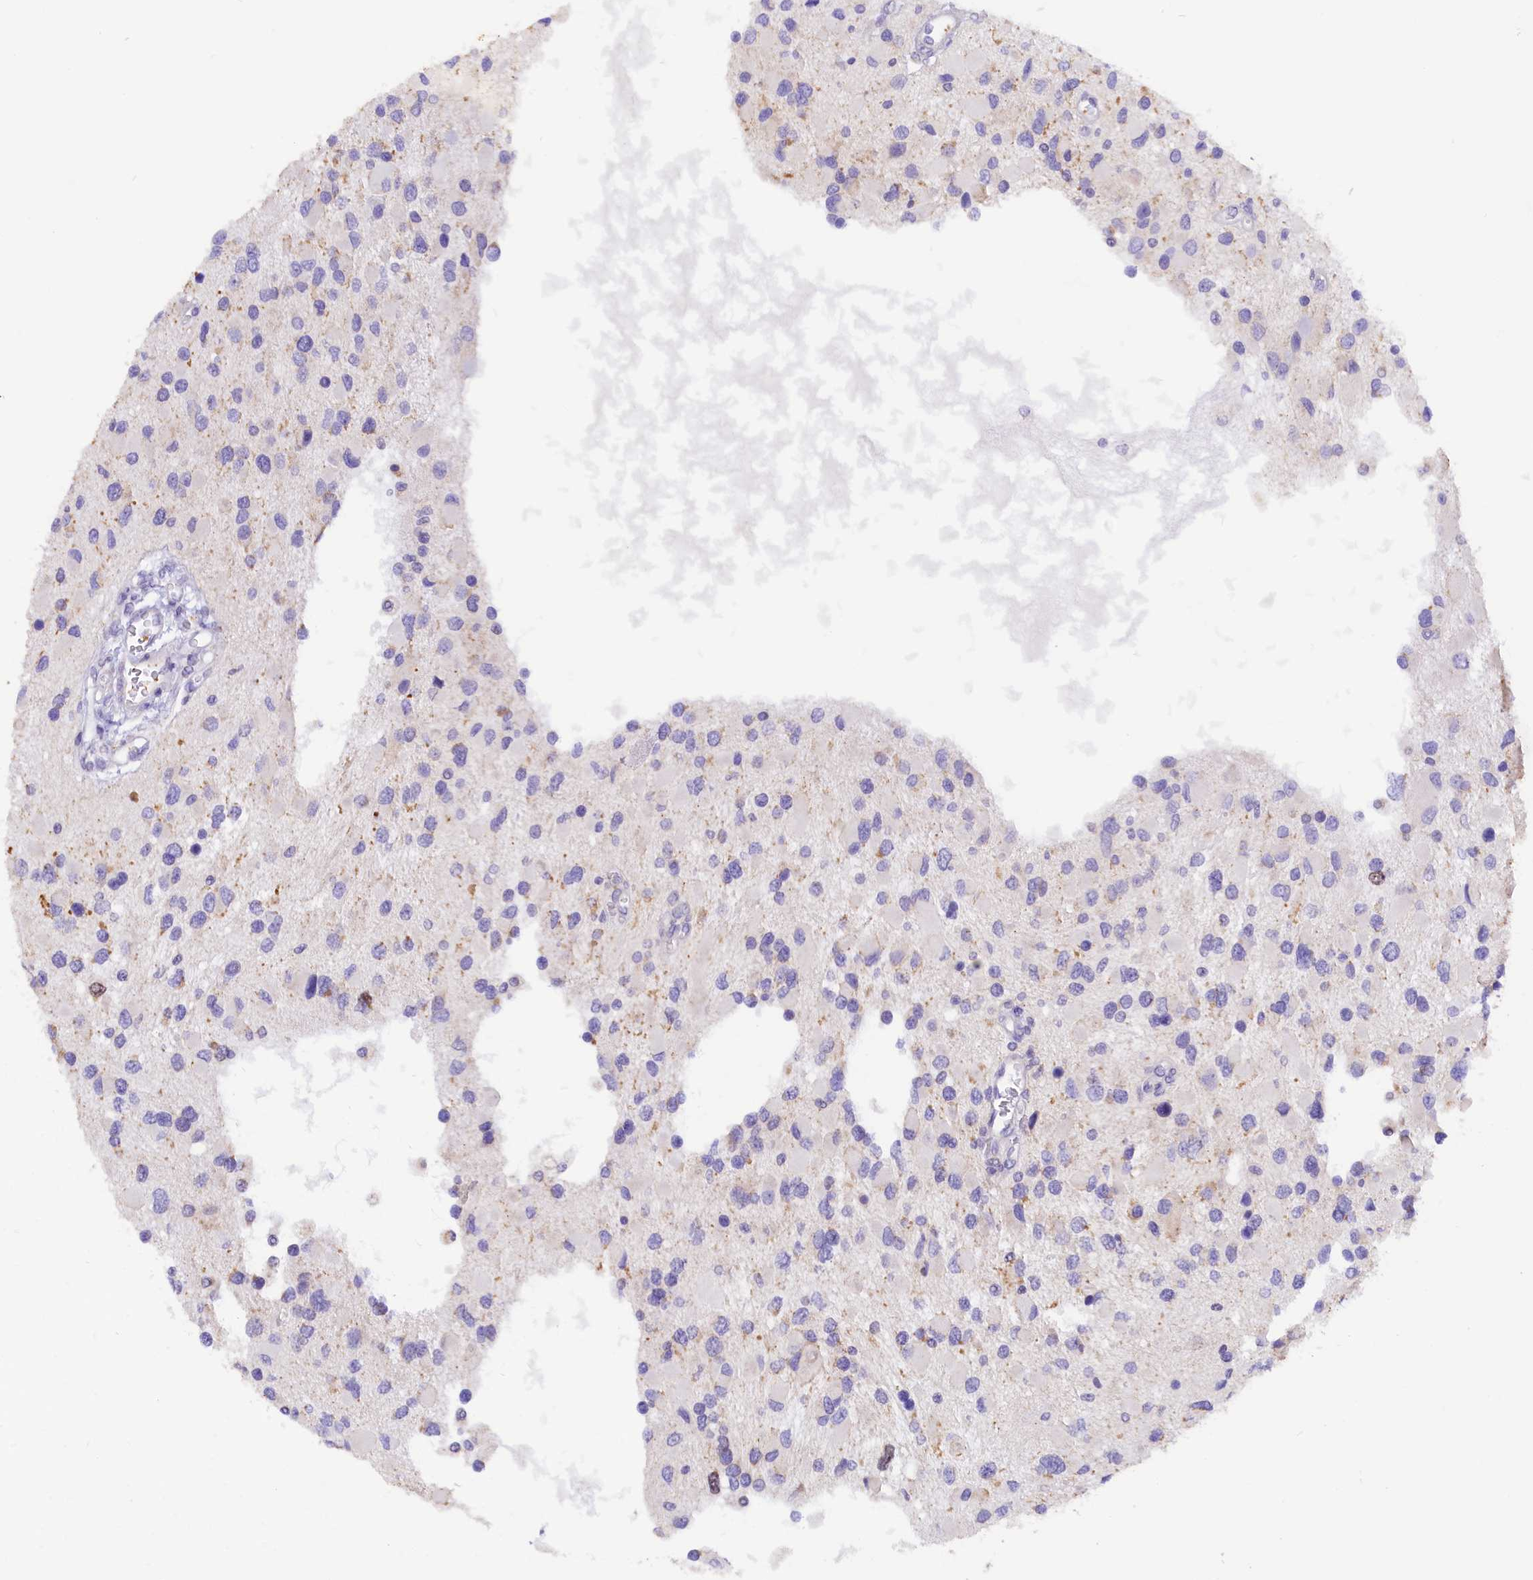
{"staining": {"intensity": "negative", "quantity": "none", "location": "none"}, "tissue": "glioma", "cell_type": "Tumor cells", "image_type": "cancer", "snomed": [{"axis": "morphology", "description": "Glioma, malignant, High grade"}, {"axis": "topography", "description": "Brain"}], "caption": "Immunohistochemical staining of human glioma exhibits no significant positivity in tumor cells.", "gene": "PKIA", "patient": {"sex": "male", "age": 53}}